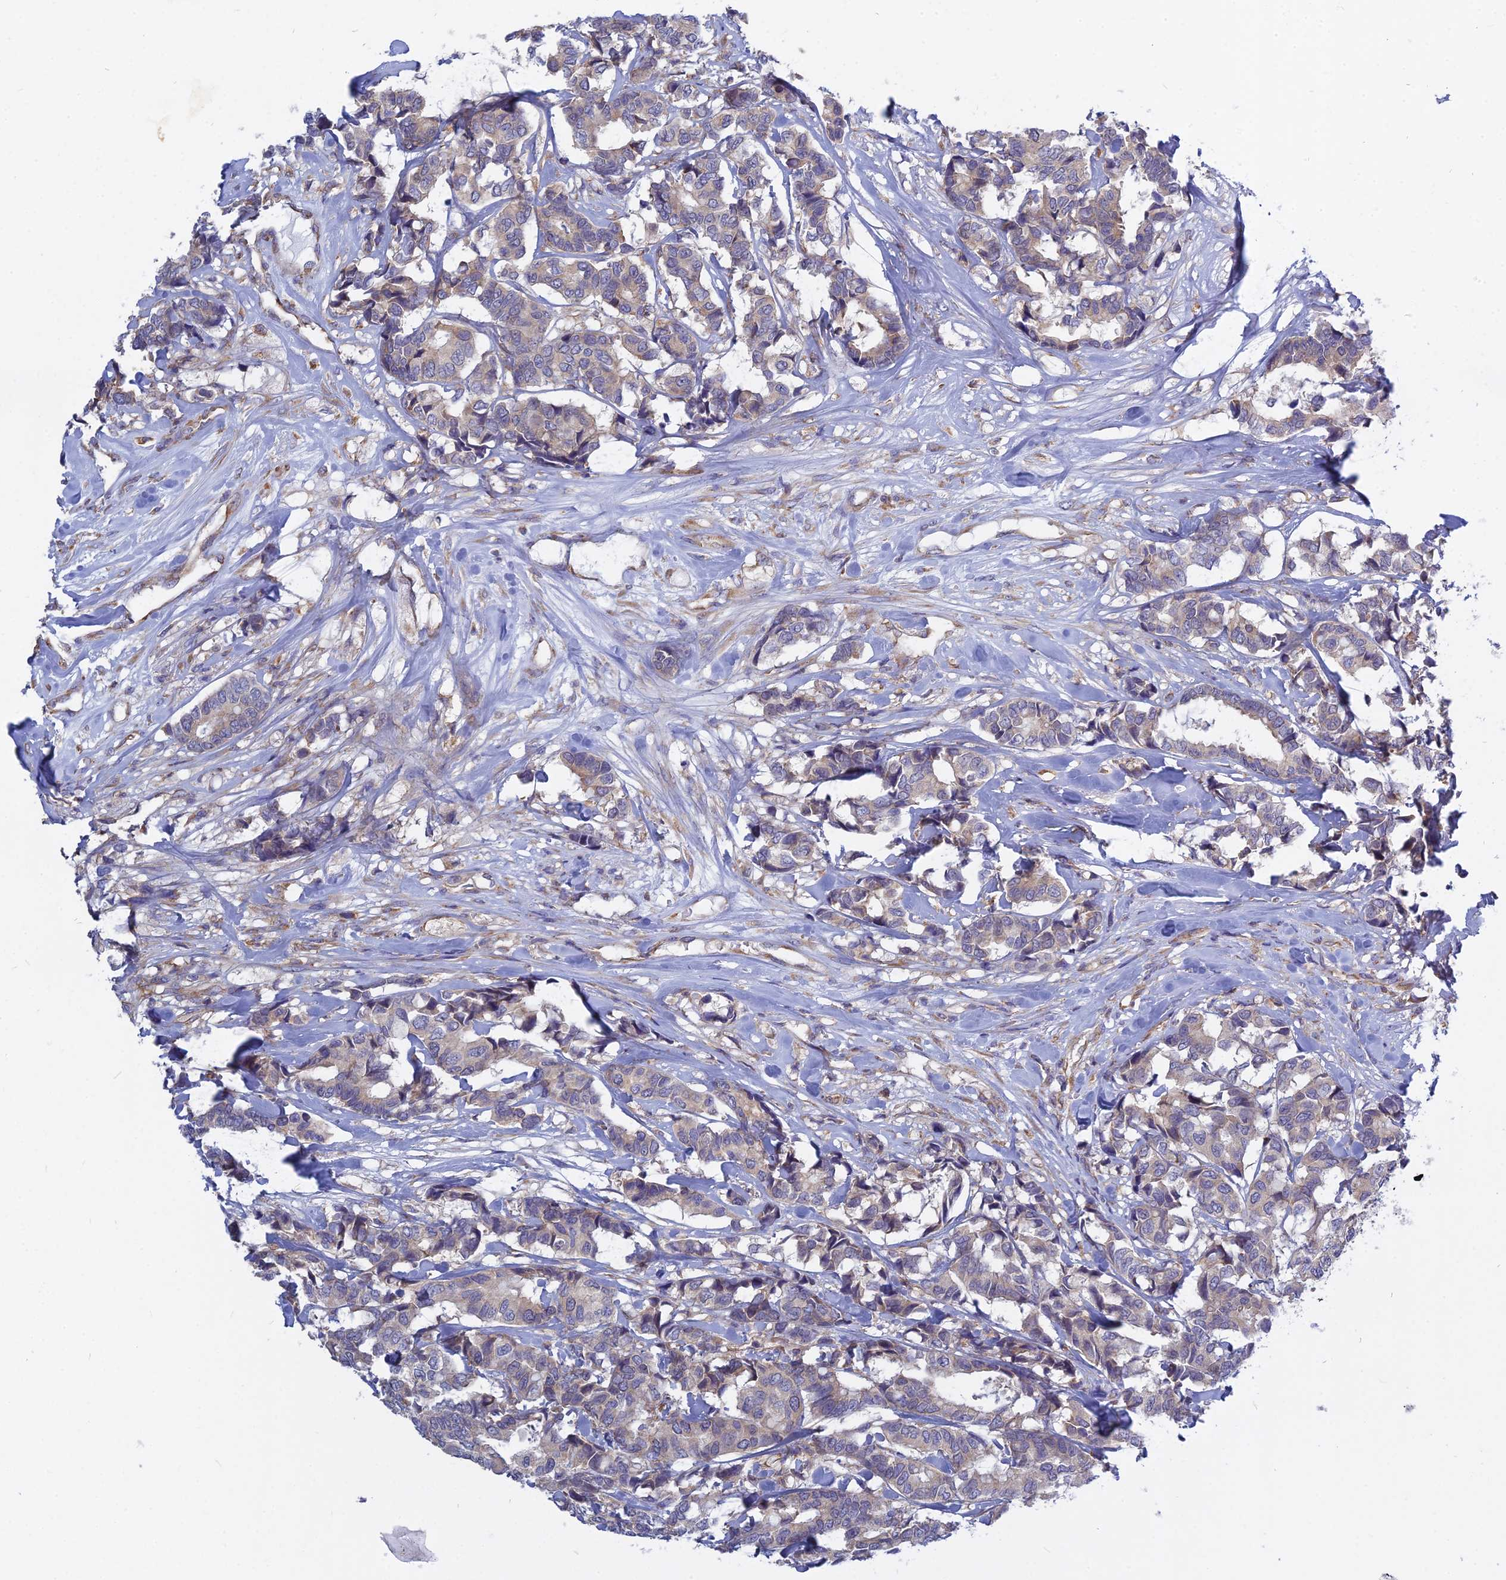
{"staining": {"intensity": "weak", "quantity": "<25%", "location": "cytoplasmic/membranous"}, "tissue": "breast cancer", "cell_type": "Tumor cells", "image_type": "cancer", "snomed": [{"axis": "morphology", "description": "Normal tissue, NOS"}, {"axis": "morphology", "description": "Duct carcinoma"}, {"axis": "topography", "description": "Breast"}], "caption": "A photomicrograph of breast cancer stained for a protein exhibits no brown staining in tumor cells. Nuclei are stained in blue.", "gene": "KIAA1143", "patient": {"sex": "female", "age": 87}}